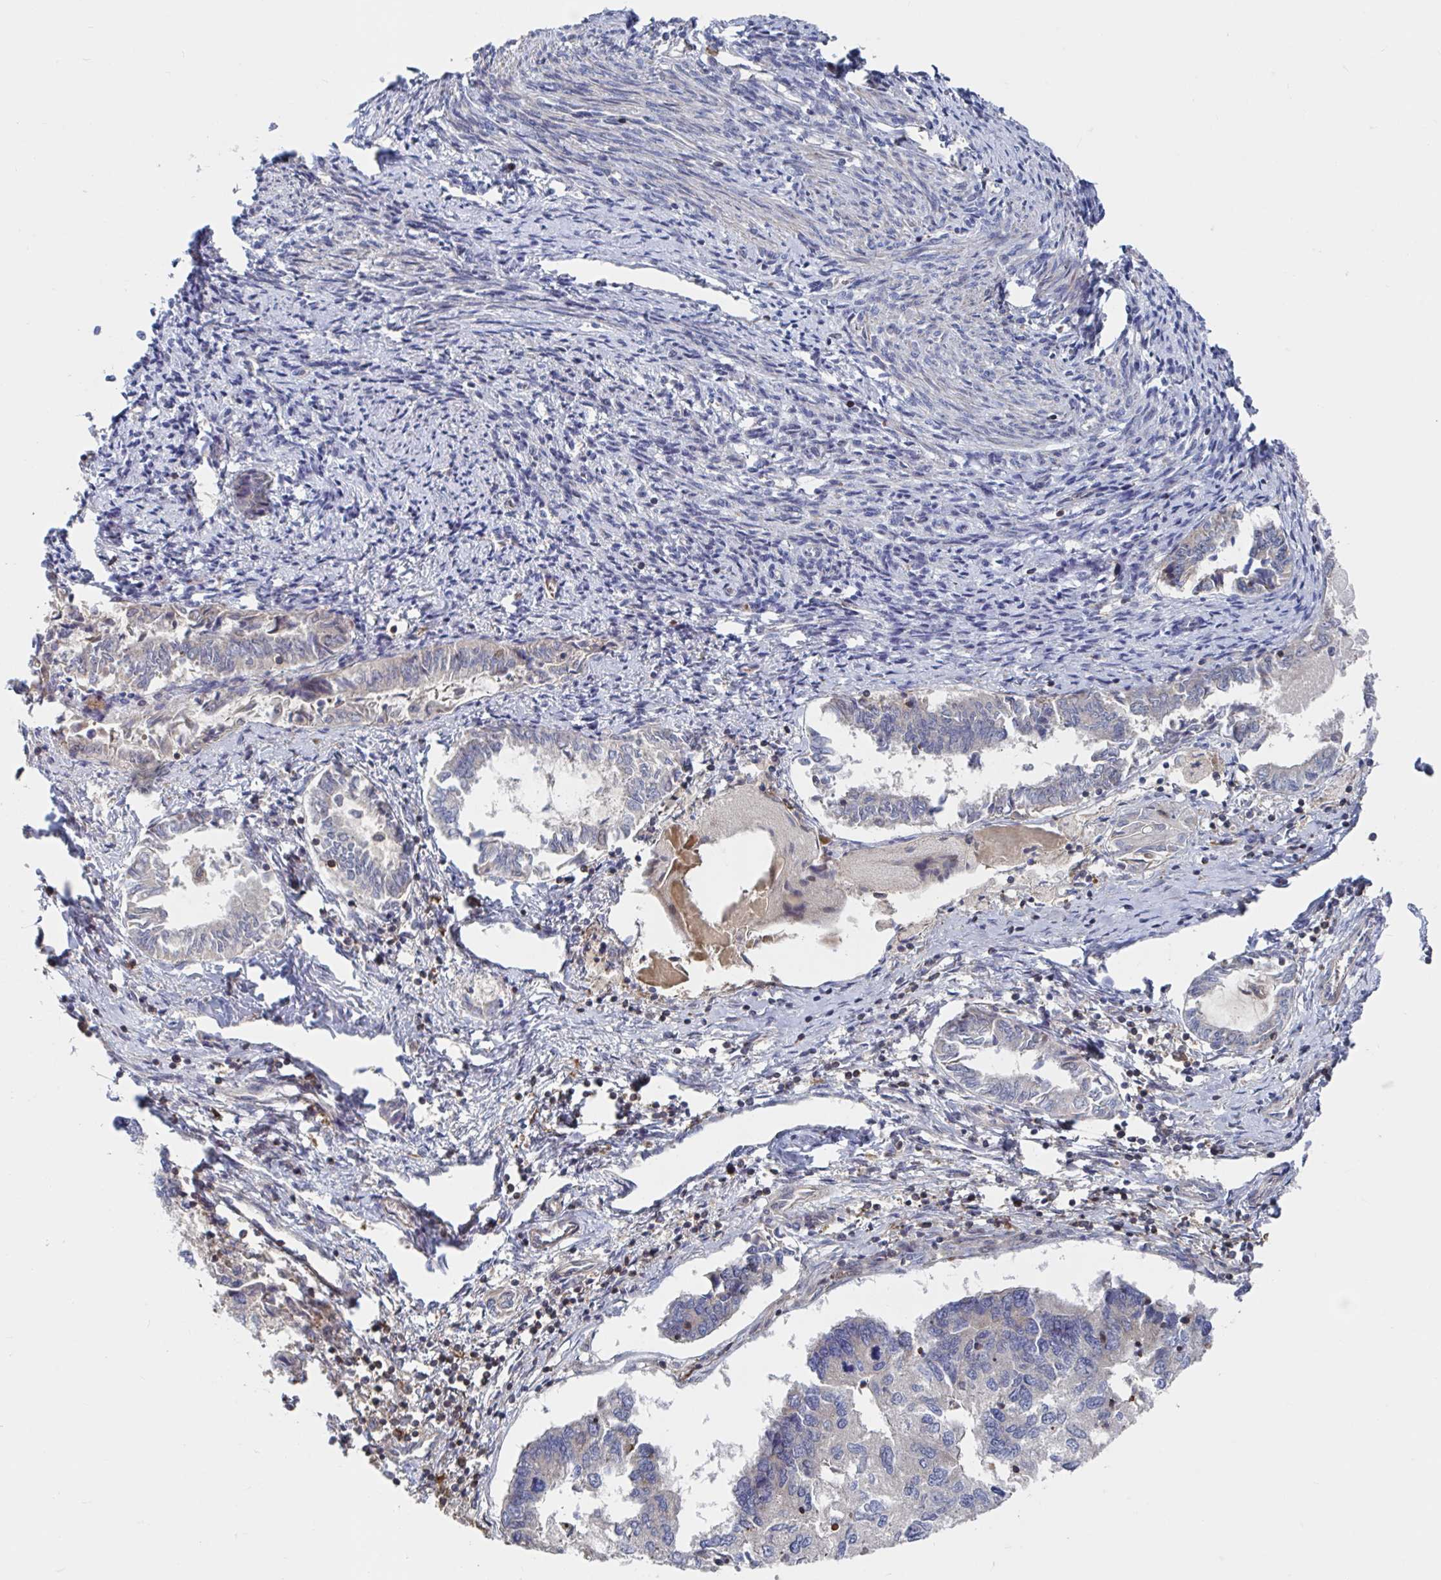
{"staining": {"intensity": "negative", "quantity": "none", "location": "none"}, "tissue": "endometrial cancer", "cell_type": "Tumor cells", "image_type": "cancer", "snomed": [{"axis": "morphology", "description": "Carcinoma, NOS"}, {"axis": "topography", "description": "Uterus"}], "caption": "The histopathology image demonstrates no significant positivity in tumor cells of endometrial cancer.", "gene": "DHRS12", "patient": {"sex": "female", "age": 76}}